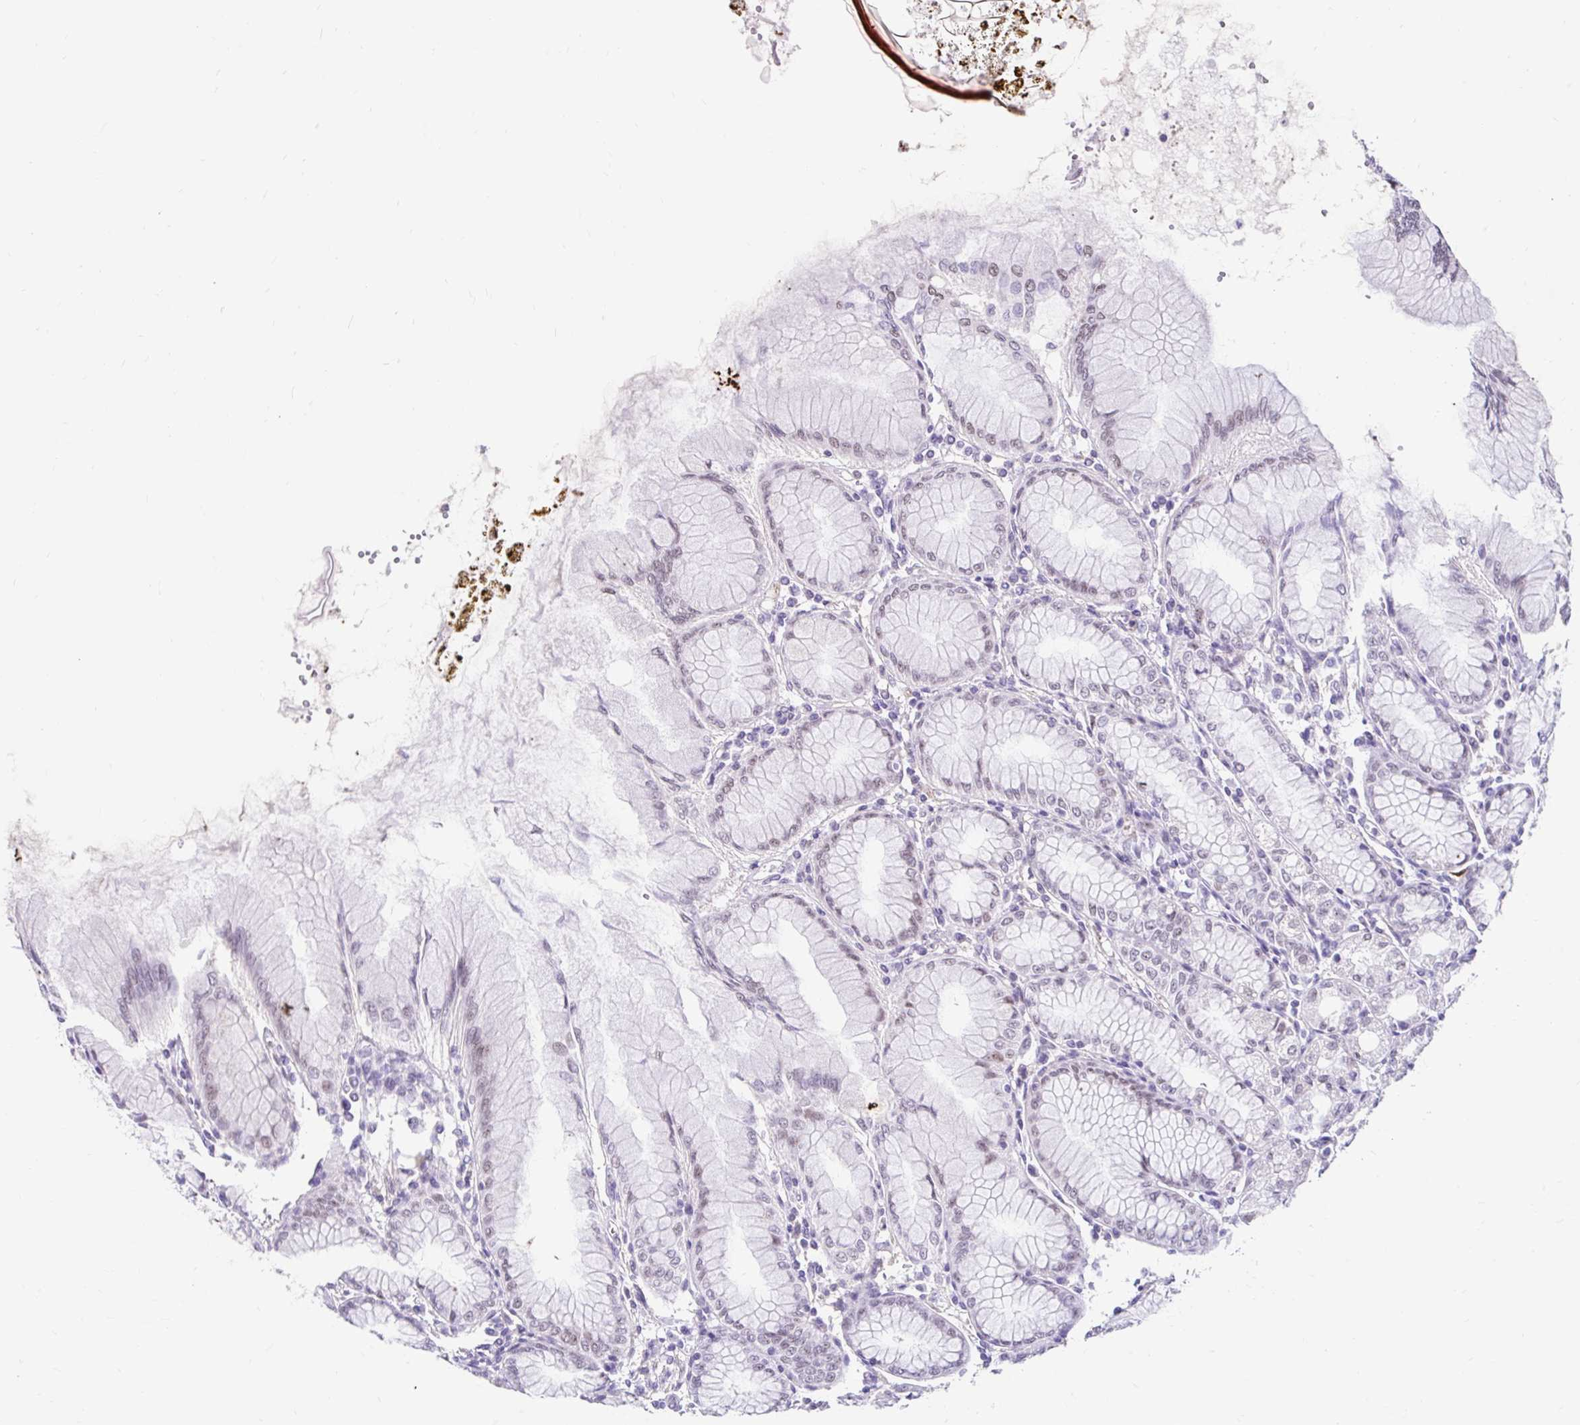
{"staining": {"intensity": "weak", "quantity": "25%-75%", "location": "nuclear"}, "tissue": "stomach", "cell_type": "Glandular cells", "image_type": "normal", "snomed": [{"axis": "morphology", "description": "Normal tissue, NOS"}, {"axis": "topography", "description": "Stomach"}], "caption": "Stomach stained with IHC demonstrates weak nuclear expression in approximately 25%-75% of glandular cells. The staining was performed using DAB, with brown indicating positive protein expression. Nuclei are stained blue with hematoxylin.", "gene": "DCAF17", "patient": {"sex": "female", "age": 57}}